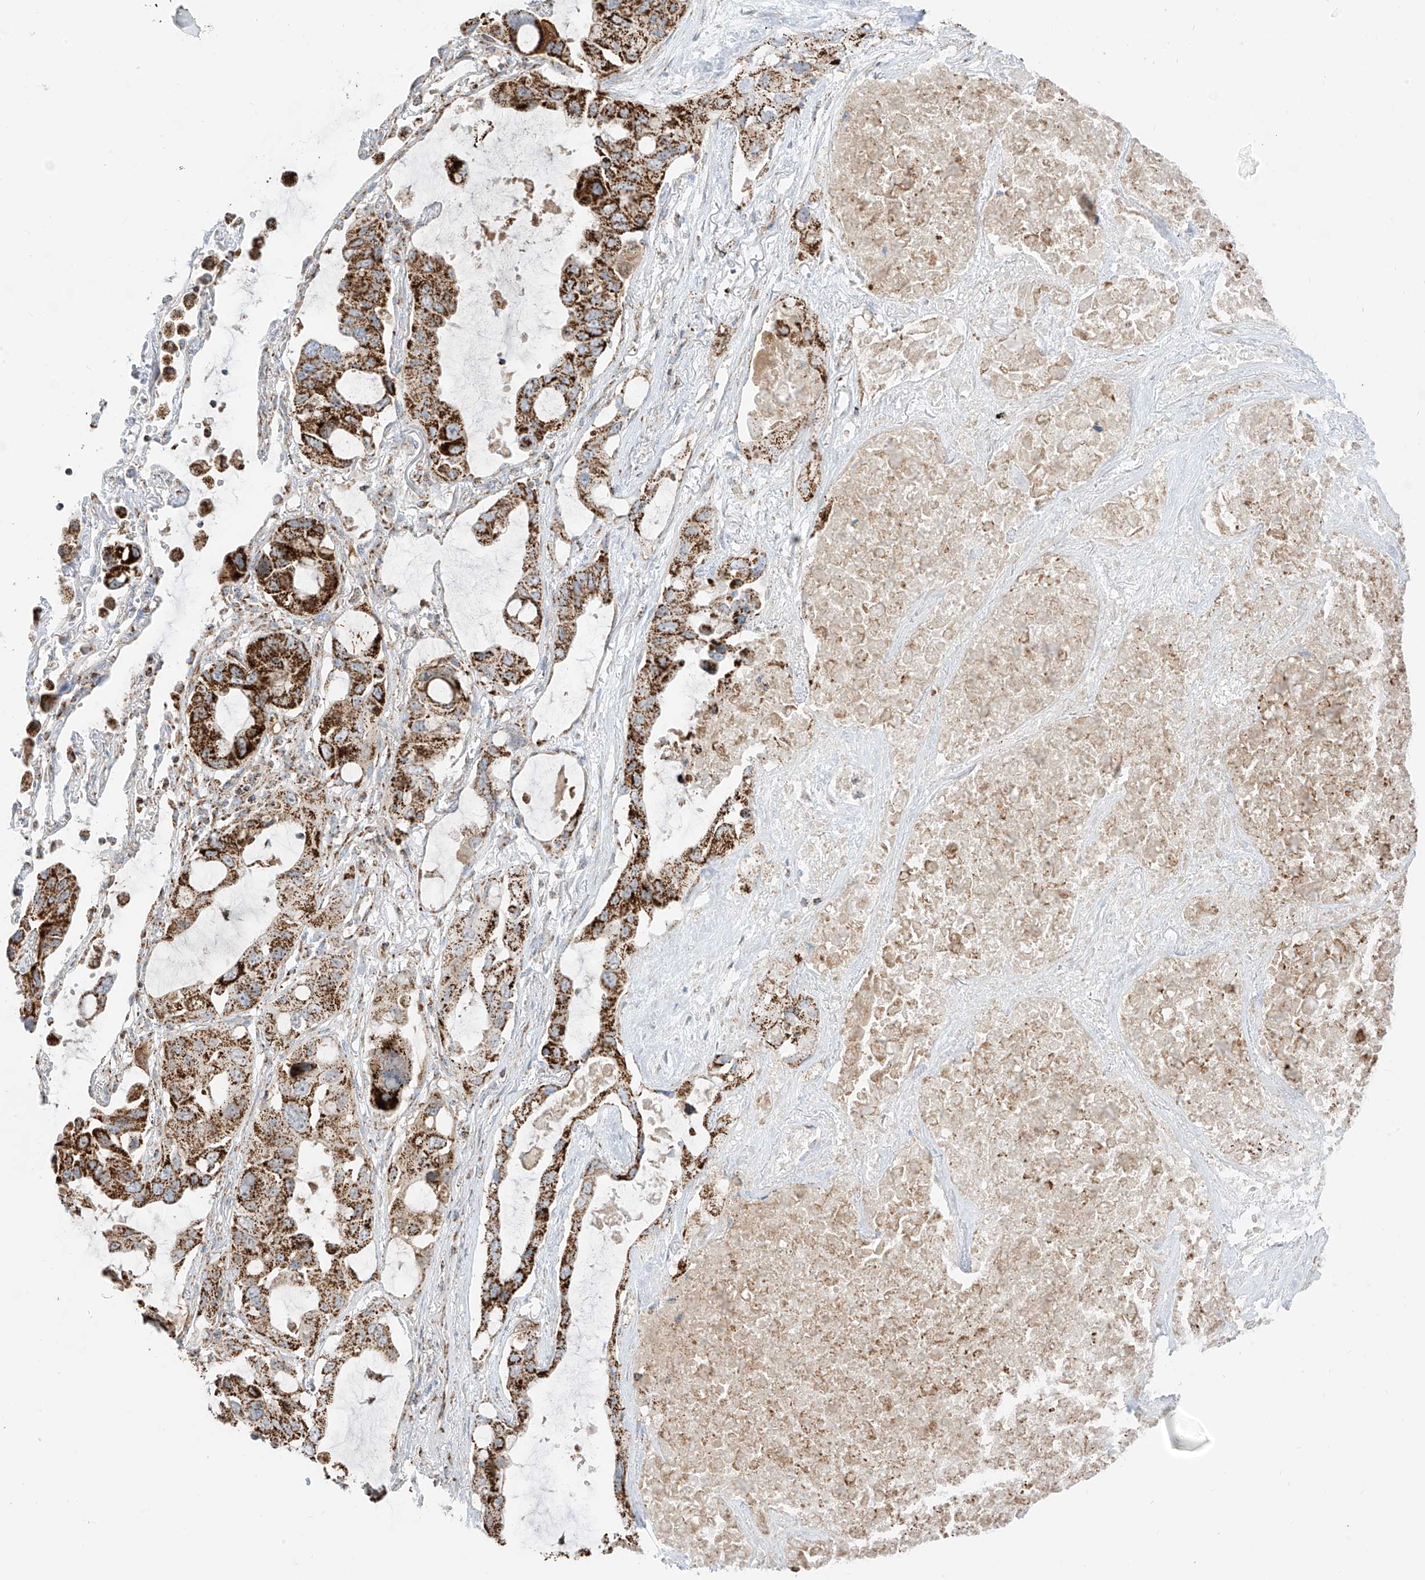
{"staining": {"intensity": "strong", "quantity": ">75%", "location": "cytoplasmic/membranous"}, "tissue": "lung cancer", "cell_type": "Tumor cells", "image_type": "cancer", "snomed": [{"axis": "morphology", "description": "Squamous cell carcinoma, NOS"}, {"axis": "topography", "description": "Lung"}], "caption": "High-power microscopy captured an IHC histopathology image of squamous cell carcinoma (lung), revealing strong cytoplasmic/membranous staining in about >75% of tumor cells.", "gene": "ETHE1", "patient": {"sex": "female", "age": 73}}